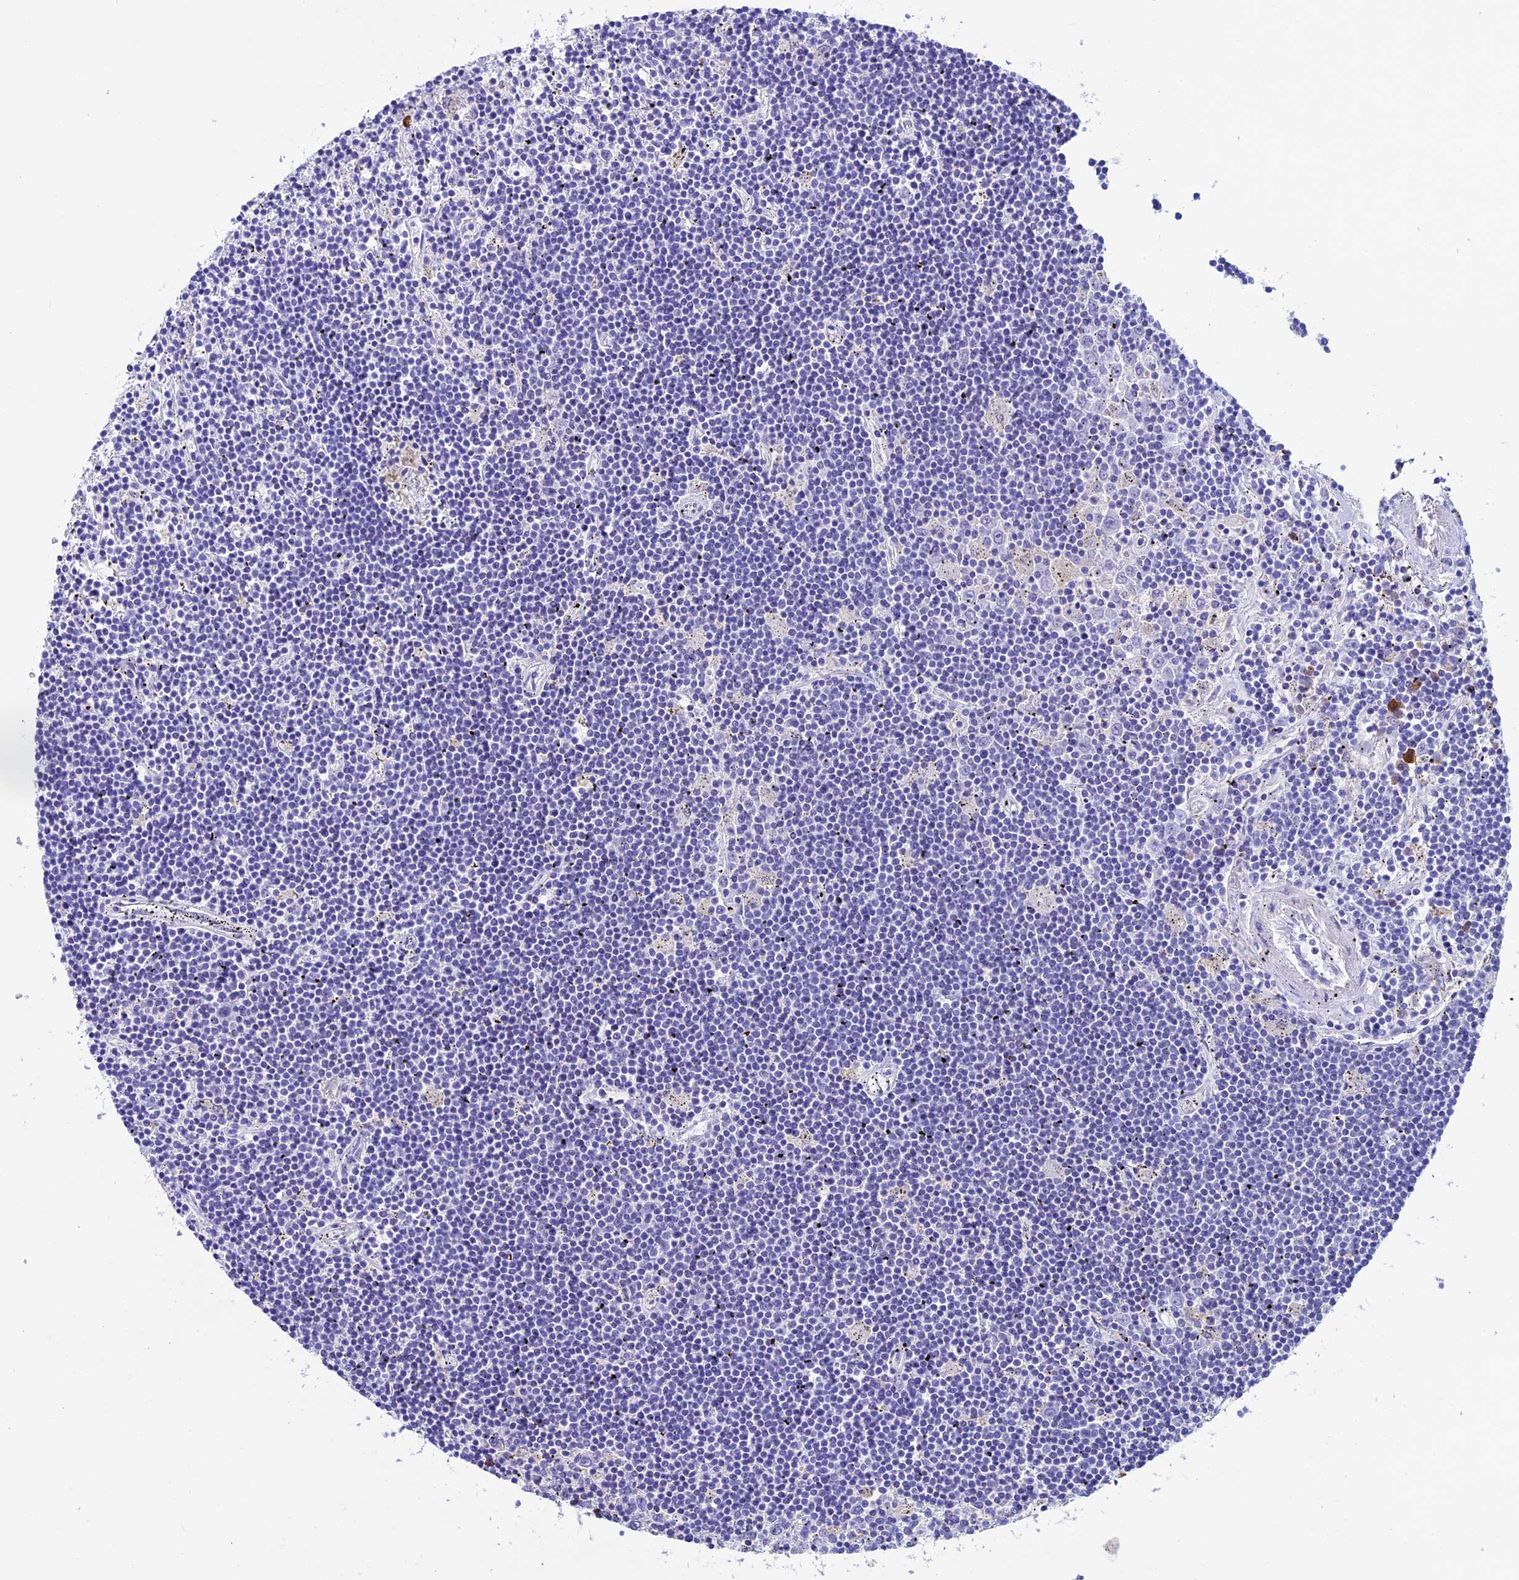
{"staining": {"intensity": "negative", "quantity": "none", "location": "none"}, "tissue": "lymphoma", "cell_type": "Tumor cells", "image_type": "cancer", "snomed": [{"axis": "morphology", "description": "Malignant lymphoma, non-Hodgkin's type, Low grade"}, {"axis": "topography", "description": "Spleen"}], "caption": "Histopathology image shows no significant protein positivity in tumor cells of low-grade malignant lymphoma, non-Hodgkin's type. Nuclei are stained in blue.", "gene": "IGSF6", "patient": {"sex": "male", "age": 76}}